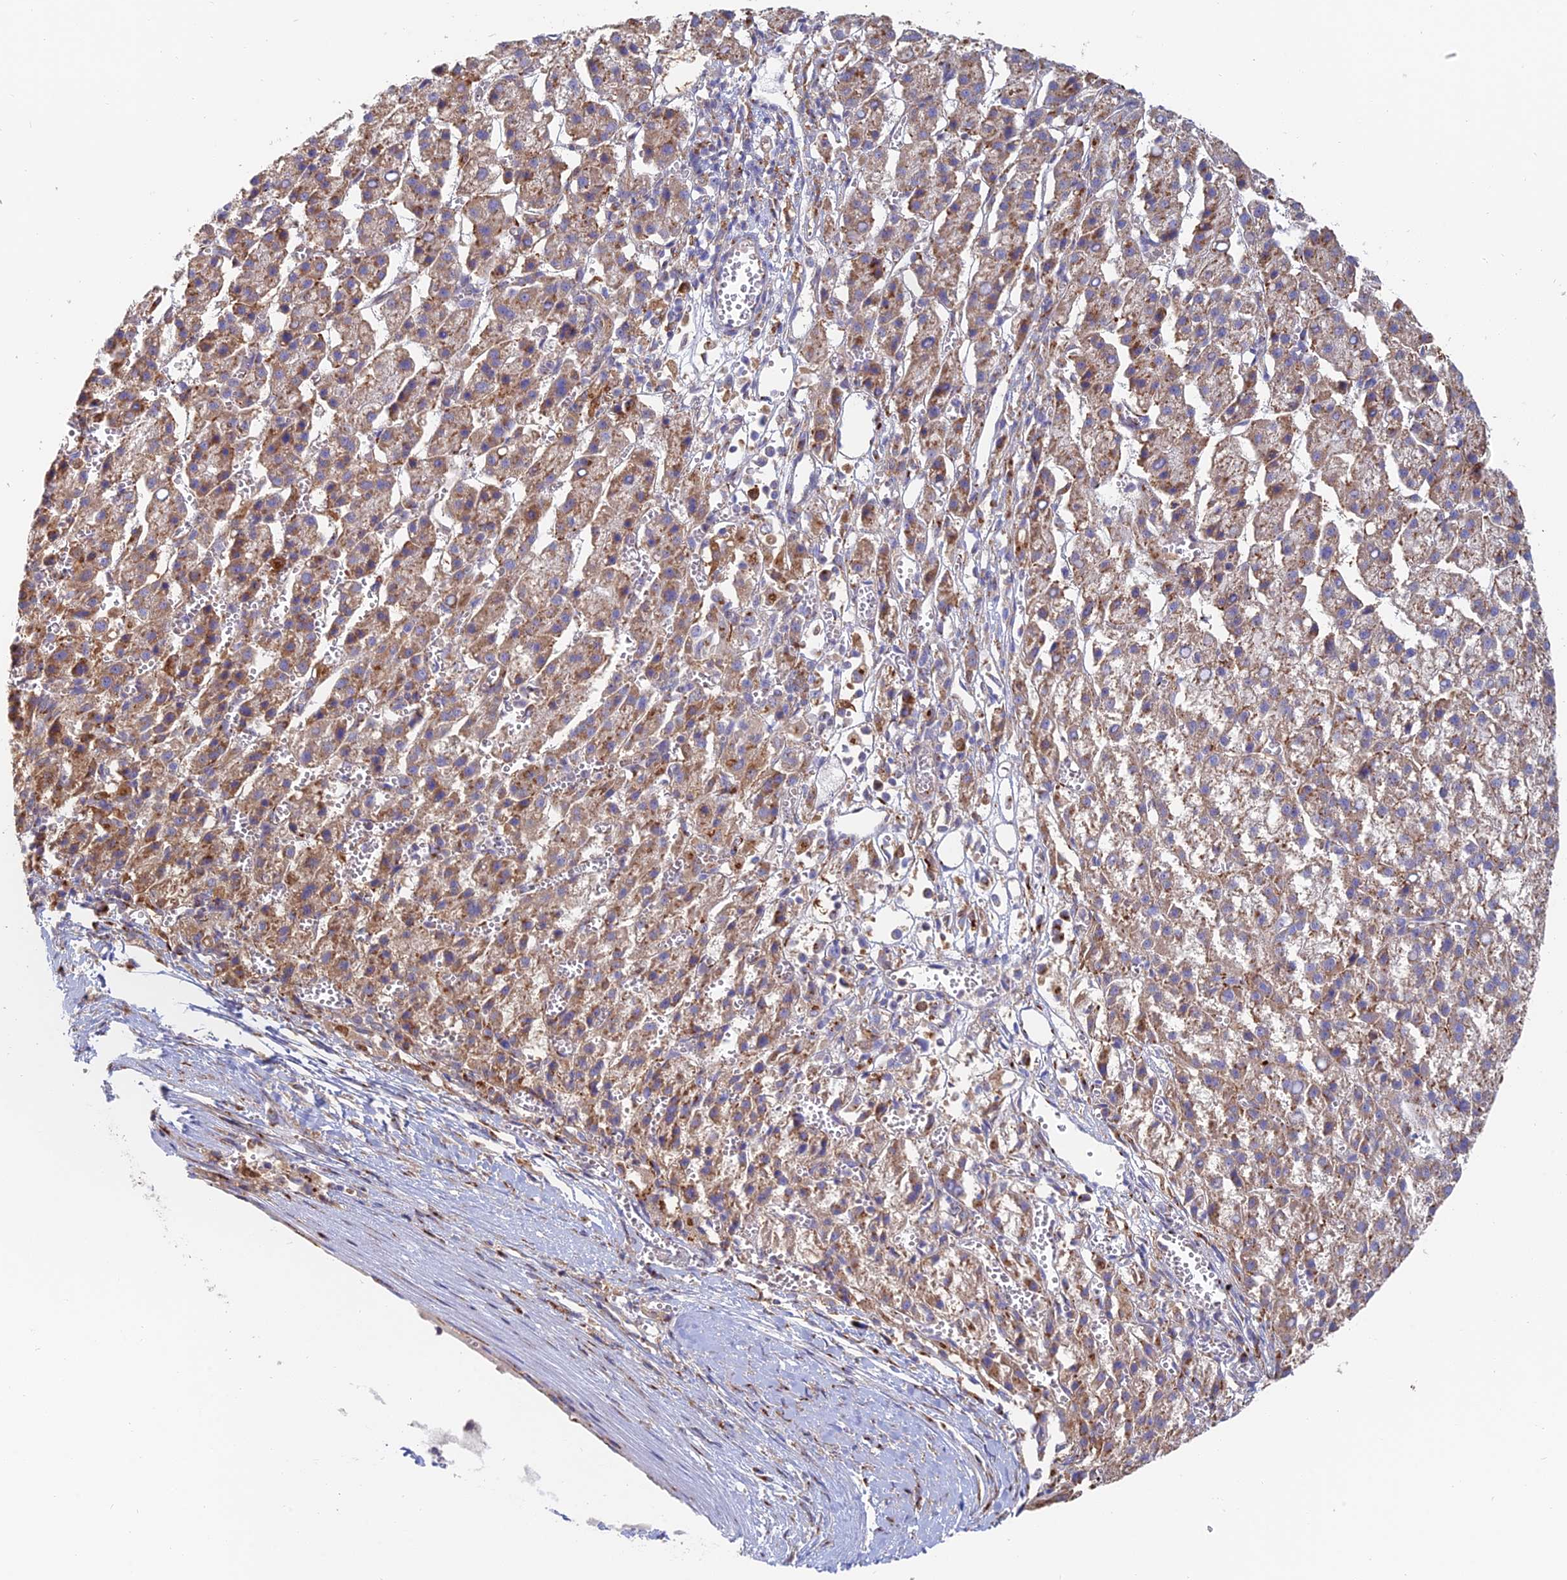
{"staining": {"intensity": "weak", "quantity": ">75%", "location": "cytoplasmic/membranous"}, "tissue": "liver cancer", "cell_type": "Tumor cells", "image_type": "cancer", "snomed": [{"axis": "morphology", "description": "Carcinoma, Hepatocellular, NOS"}, {"axis": "topography", "description": "Liver"}], "caption": "Human liver cancer stained with a protein marker exhibits weak staining in tumor cells.", "gene": "HS2ST1", "patient": {"sex": "female", "age": 58}}